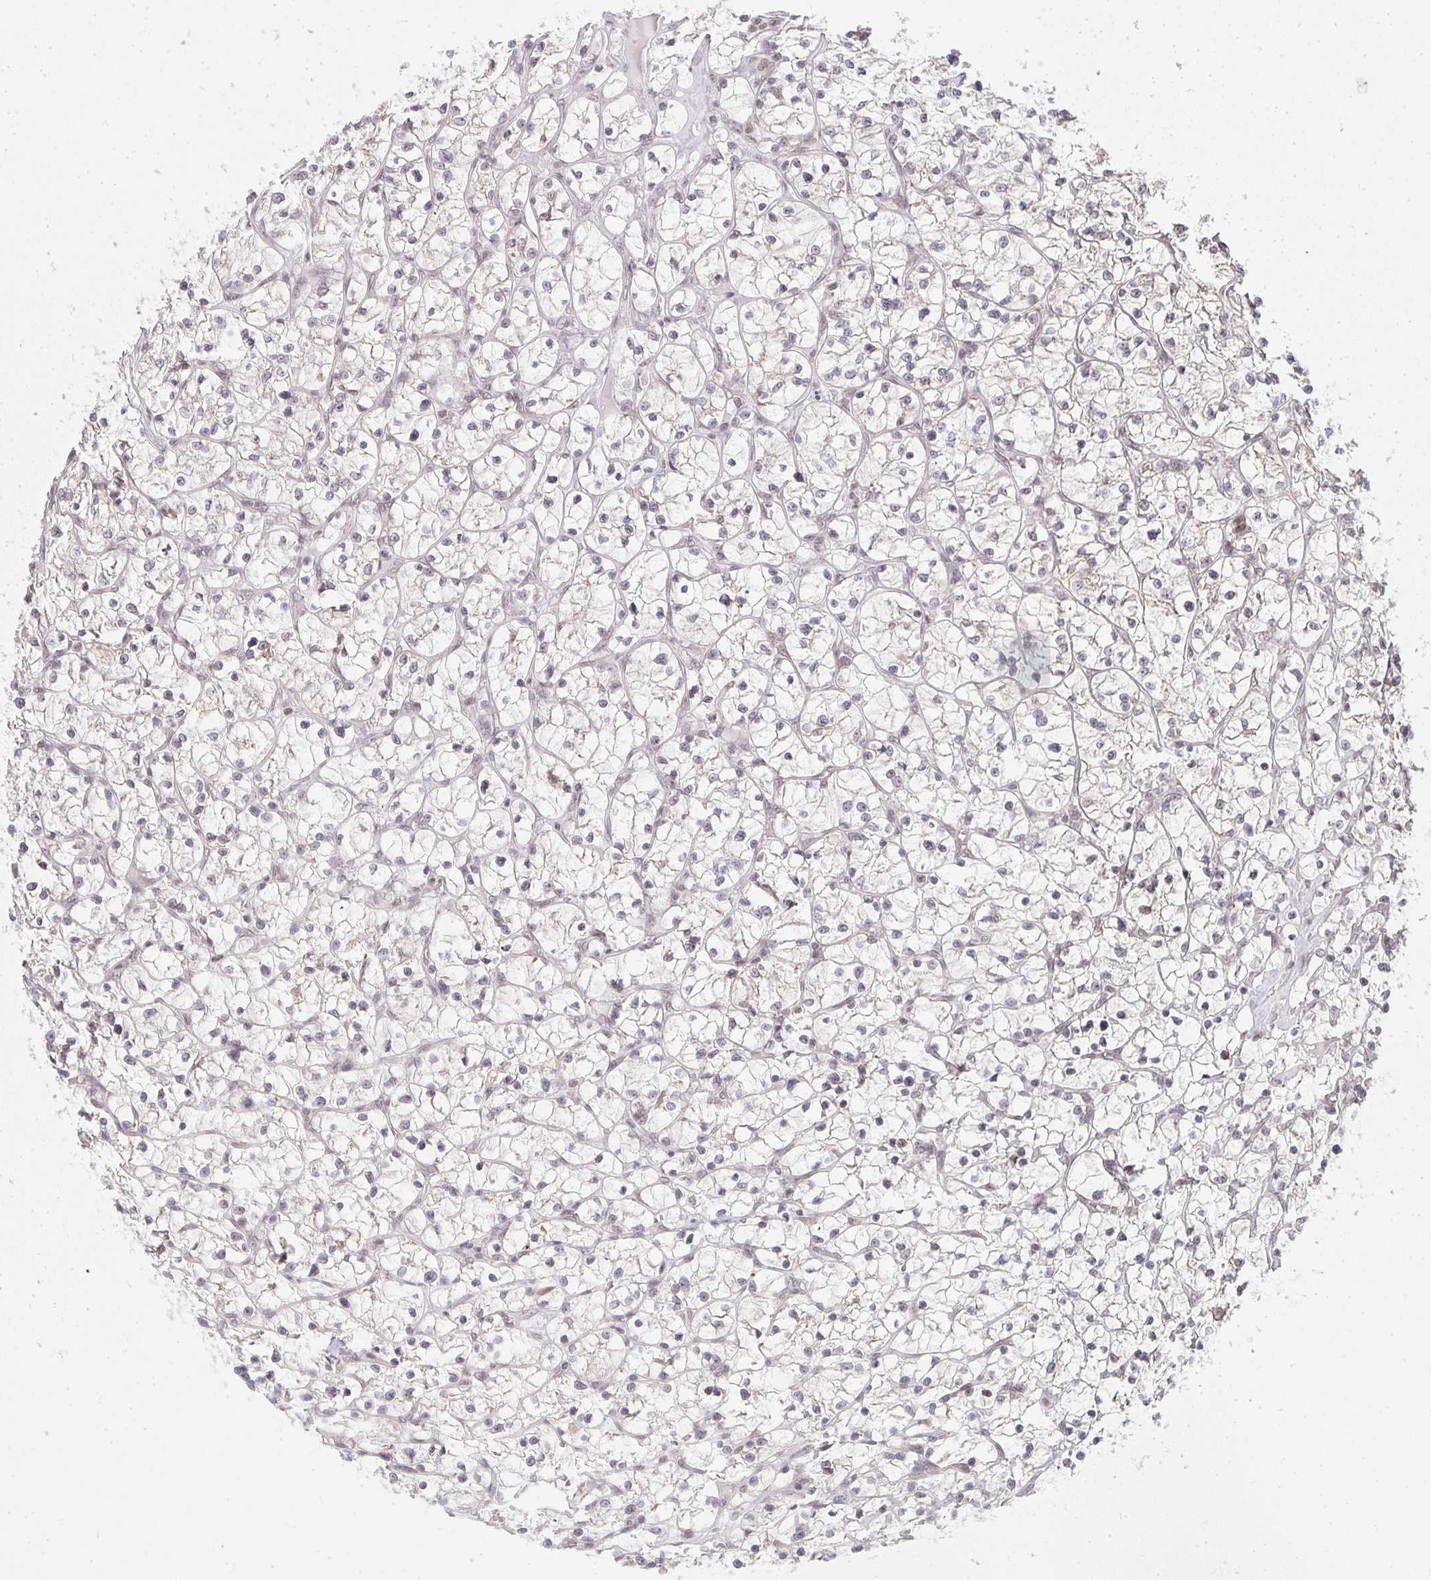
{"staining": {"intensity": "negative", "quantity": "none", "location": "none"}, "tissue": "renal cancer", "cell_type": "Tumor cells", "image_type": "cancer", "snomed": [{"axis": "morphology", "description": "Adenocarcinoma, NOS"}, {"axis": "topography", "description": "Kidney"}], "caption": "There is no significant expression in tumor cells of renal cancer.", "gene": "SMARCA2", "patient": {"sex": "female", "age": 64}}